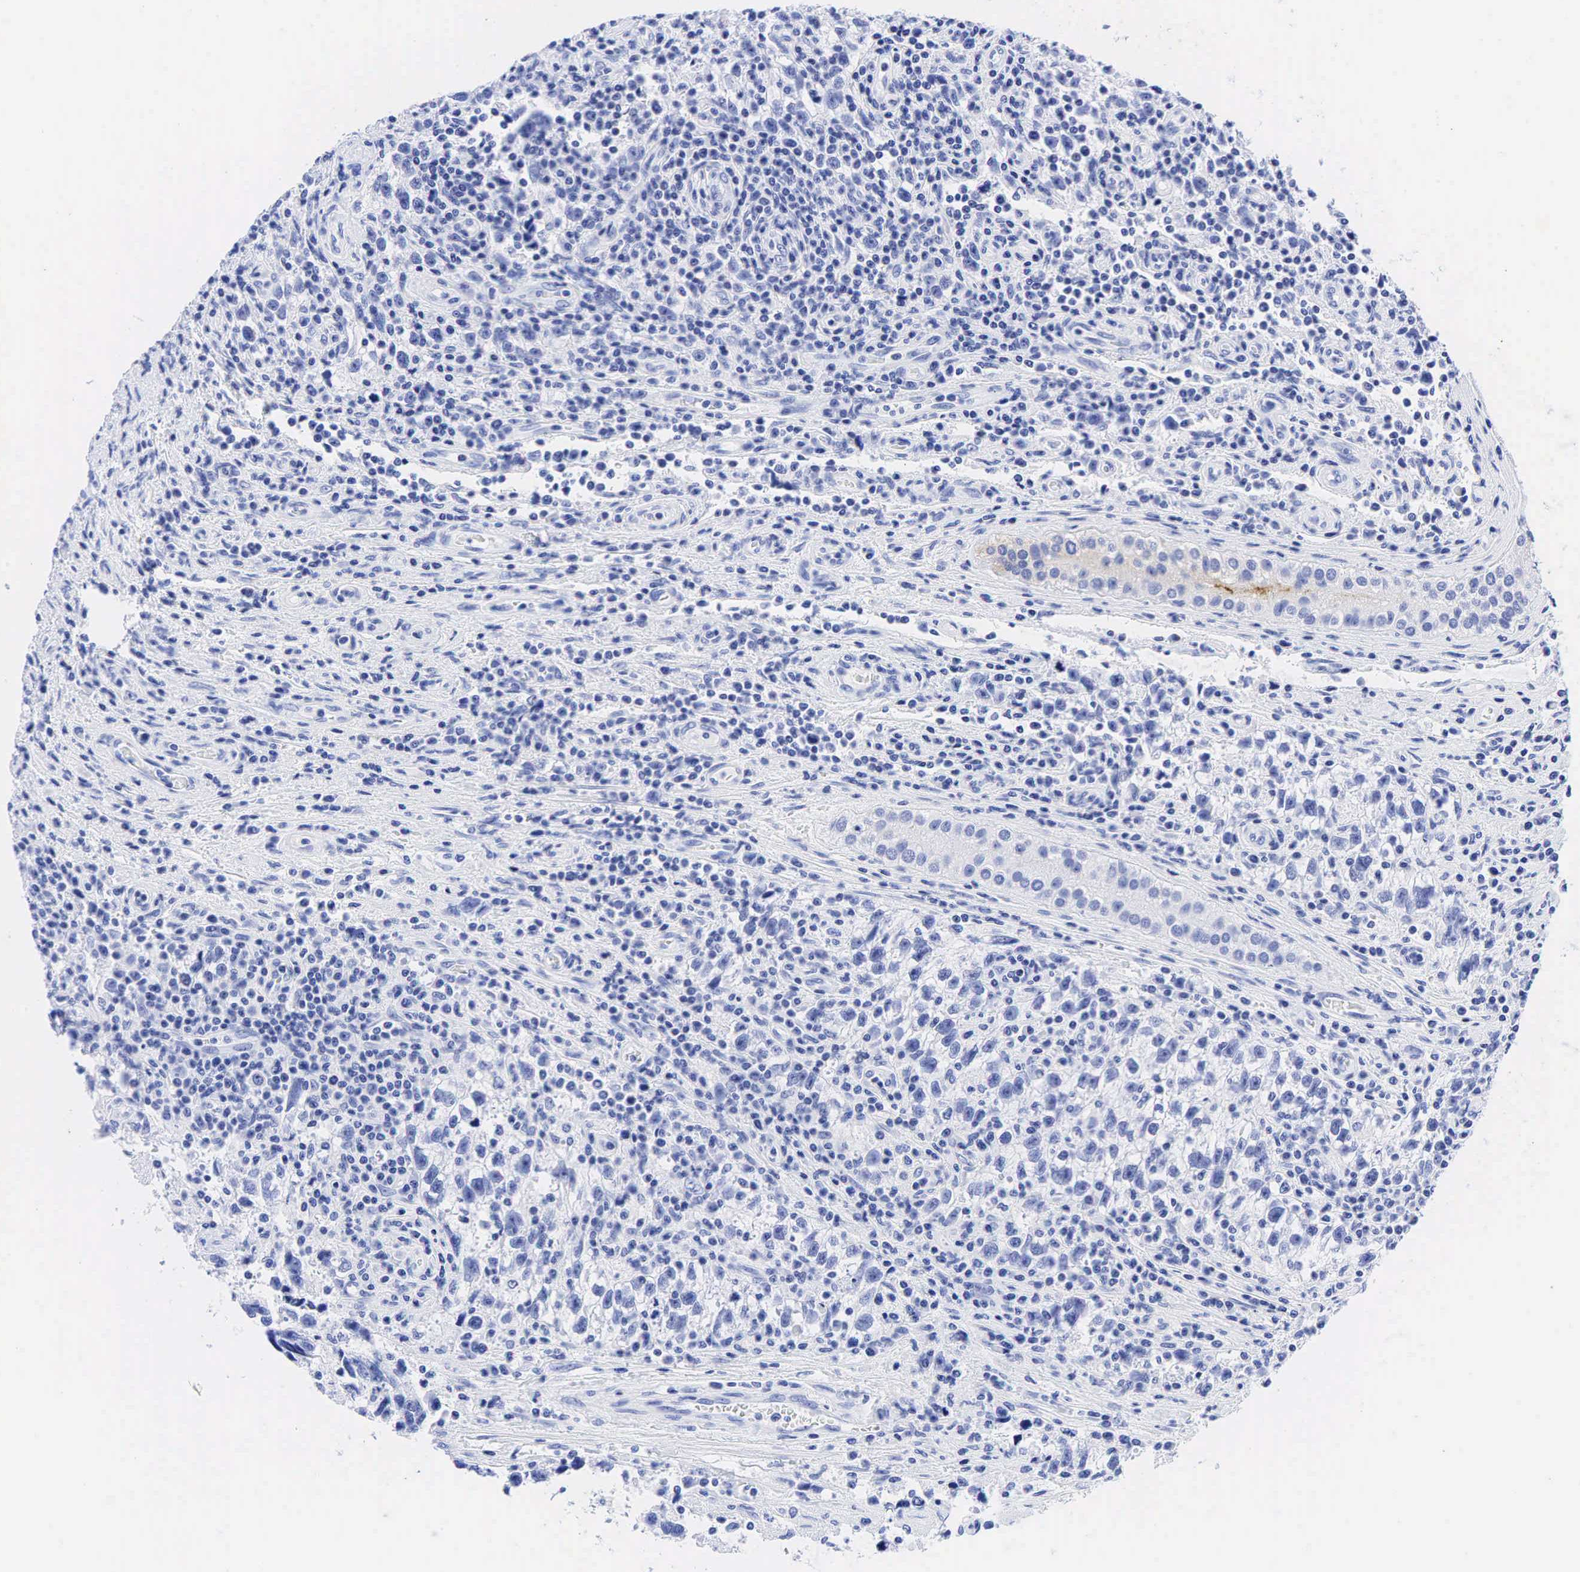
{"staining": {"intensity": "negative", "quantity": "none", "location": "none"}, "tissue": "testis cancer", "cell_type": "Tumor cells", "image_type": "cancer", "snomed": [{"axis": "morphology", "description": "Seminoma, NOS"}, {"axis": "topography", "description": "Testis"}], "caption": "Immunohistochemical staining of human testis cancer reveals no significant positivity in tumor cells.", "gene": "CHGA", "patient": {"sex": "male", "age": 38}}